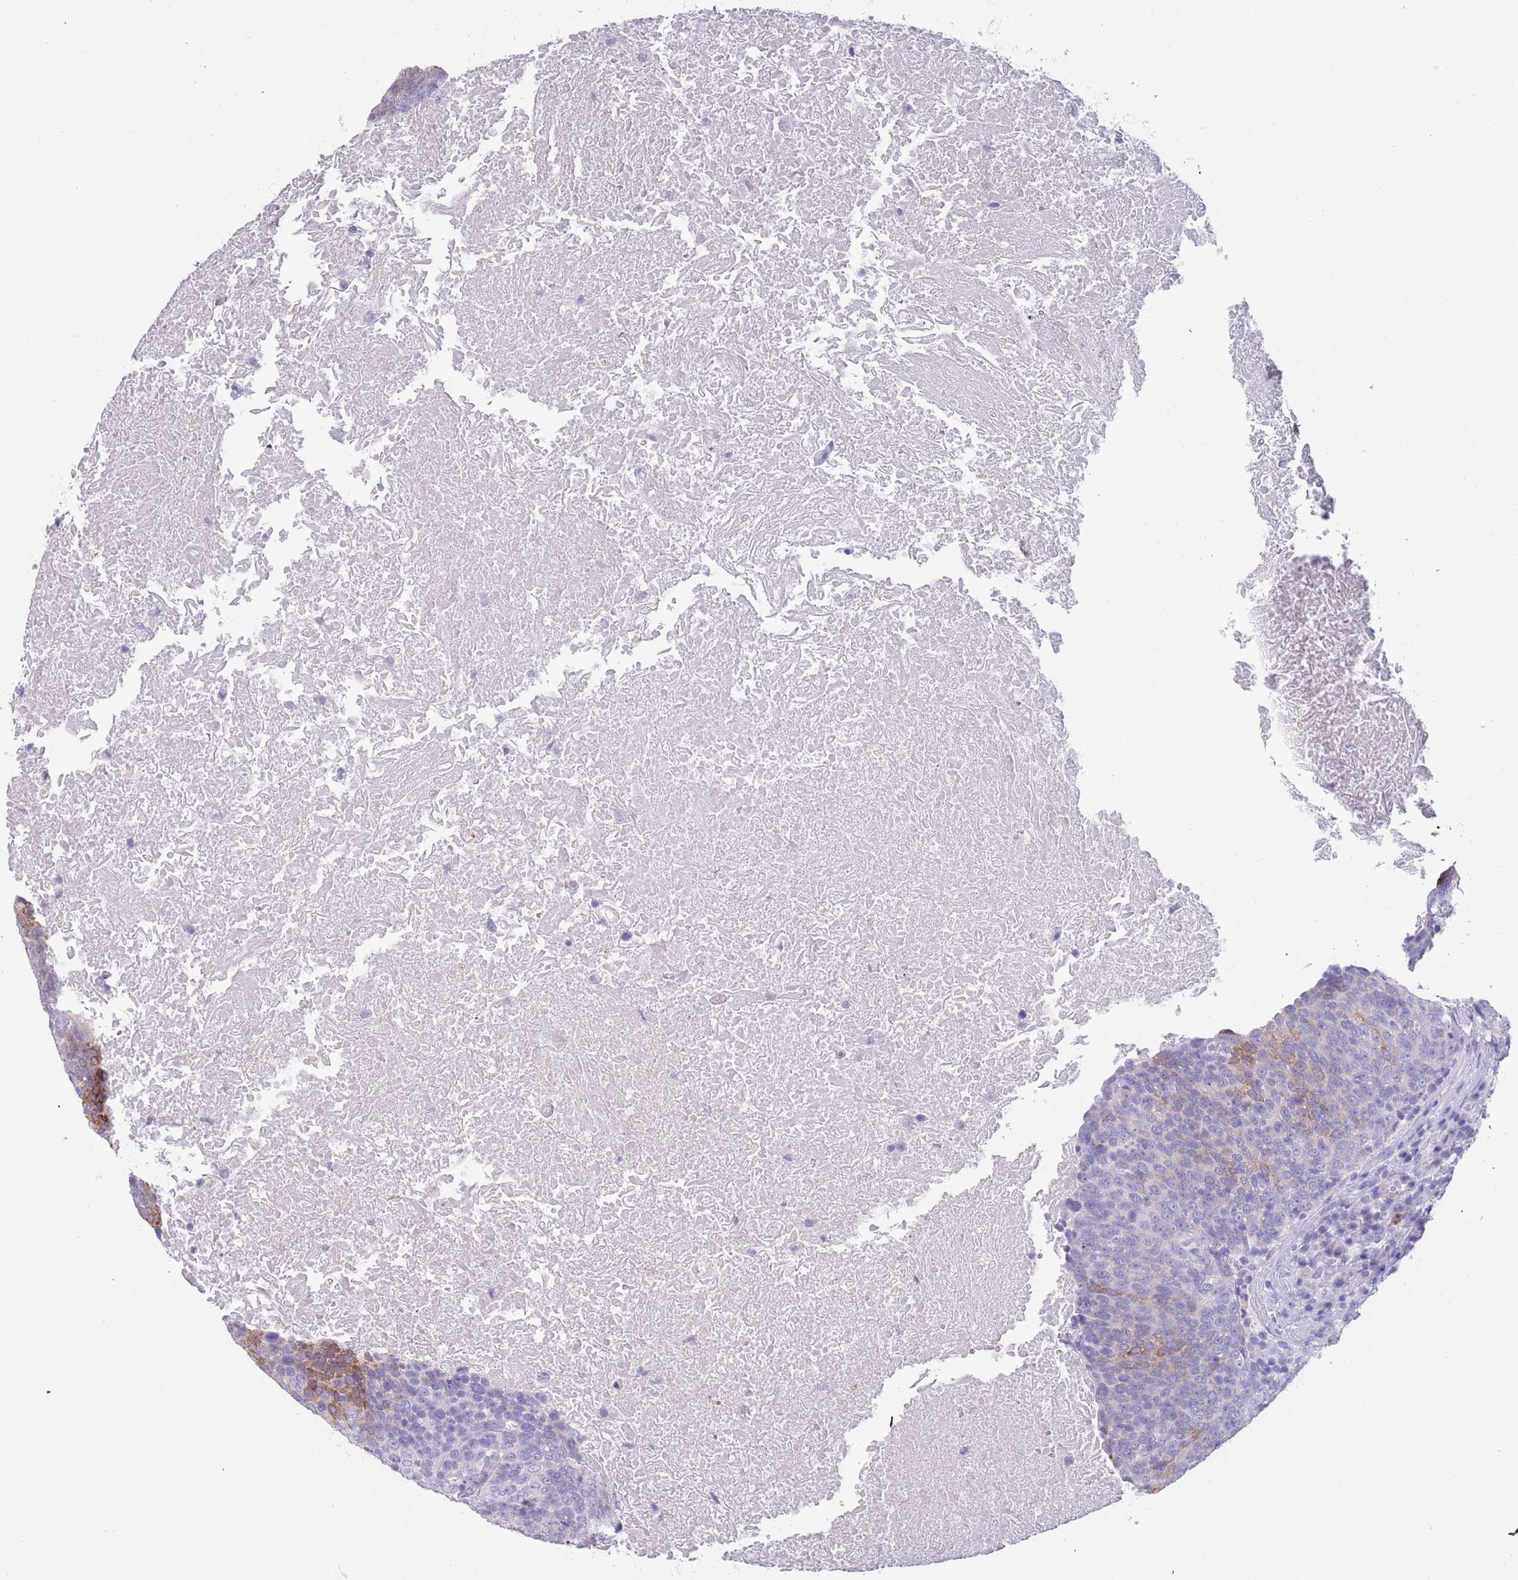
{"staining": {"intensity": "moderate", "quantity": "<25%", "location": "cytoplasmic/membranous"}, "tissue": "head and neck cancer", "cell_type": "Tumor cells", "image_type": "cancer", "snomed": [{"axis": "morphology", "description": "Squamous cell carcinoma, NOS"}, {"axis": "morphology", "description": "Squamous cell carcinoma, metastatic, NOS"}, {"axis": "topography", "description": "Lymph node"}, {"axis": "topography", "description": "Head-Neck"}], "caption": "Moderate cytoplasmic/membranous expression is identified in about <25% of tumor cells in head and neck squamous cell carcinoma.", "gene": "ZNF627", "patient": {"sex": "male", "age": 62}}